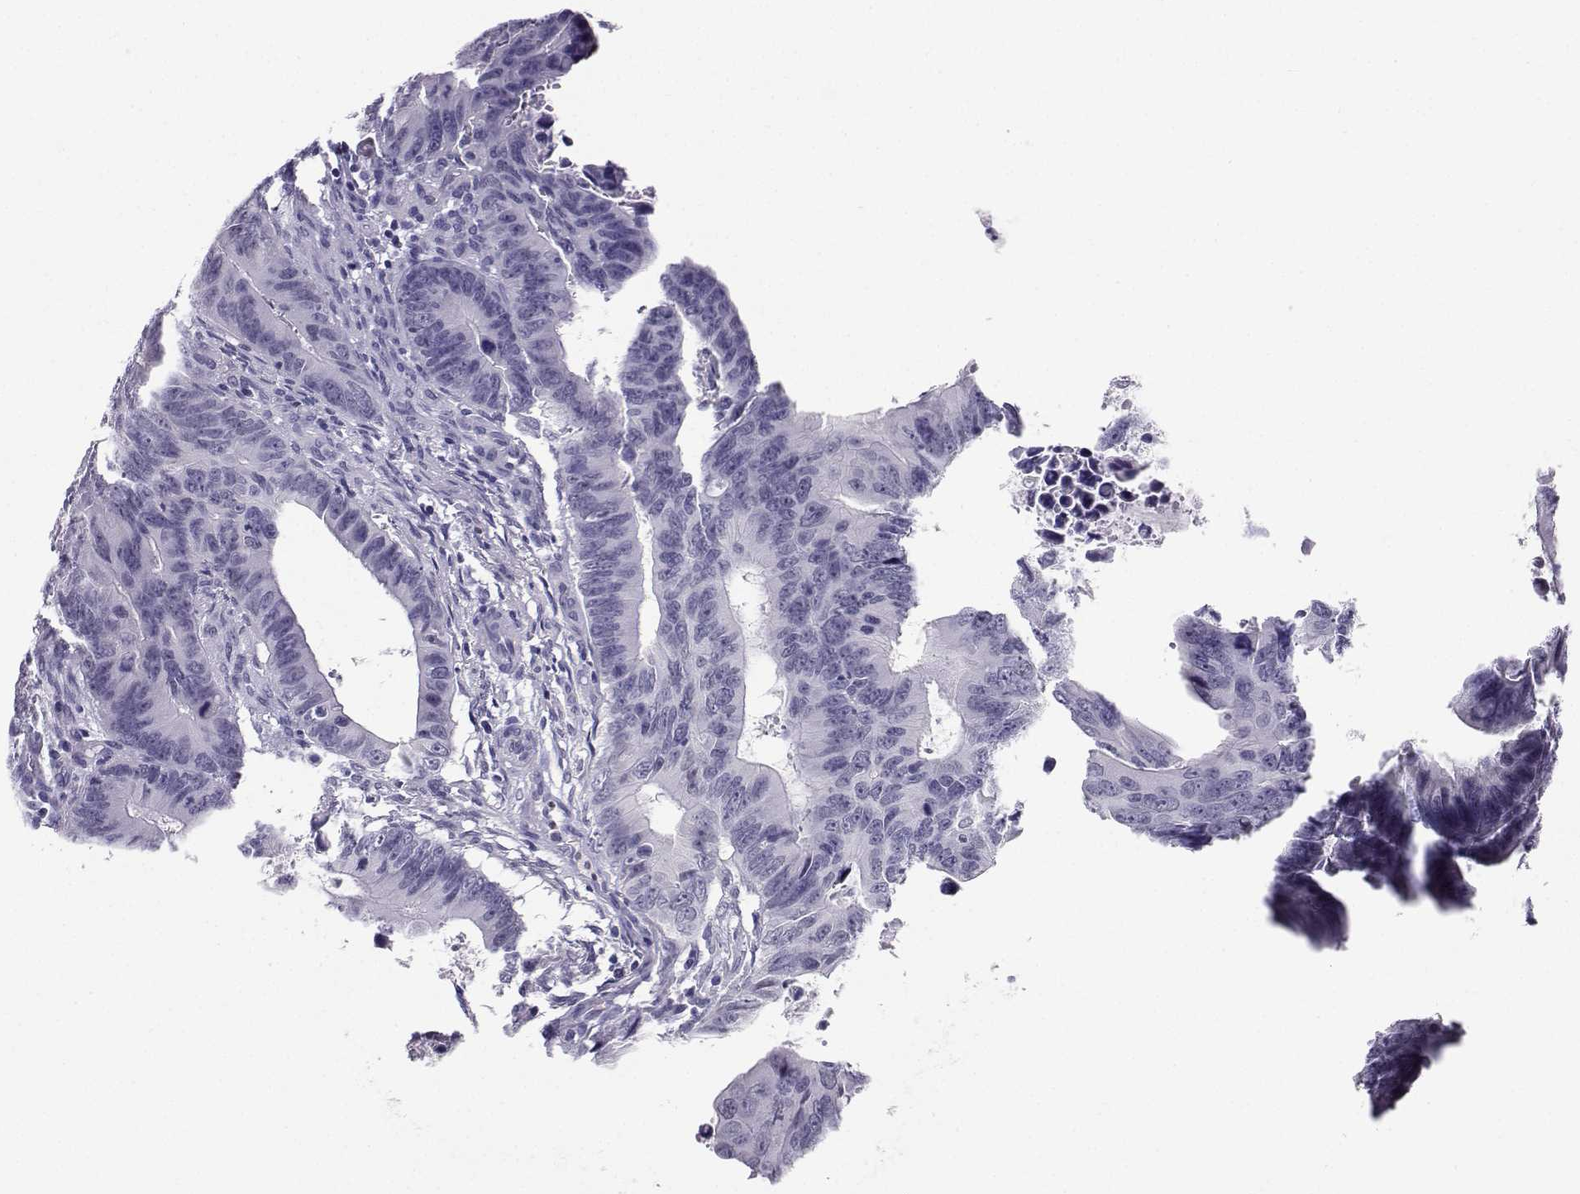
{"staining": {"intensity": "negative", "quantity": "none", "location": "none"}, "tissue": "colorectal cancer", "cell_type": "Tumor cells", "image_type": "cancer", "snomed": [{"axis": "morphology", "description": "Adenocarcinoma, NOS"}, {"axis": "topography", "description": "Colon"}], "caption": "IHC of human colorectal cancer reveals no positivity in tumor cells.", "gene": "TEDC2", "patient": {"sex": "female", "age": 87}}